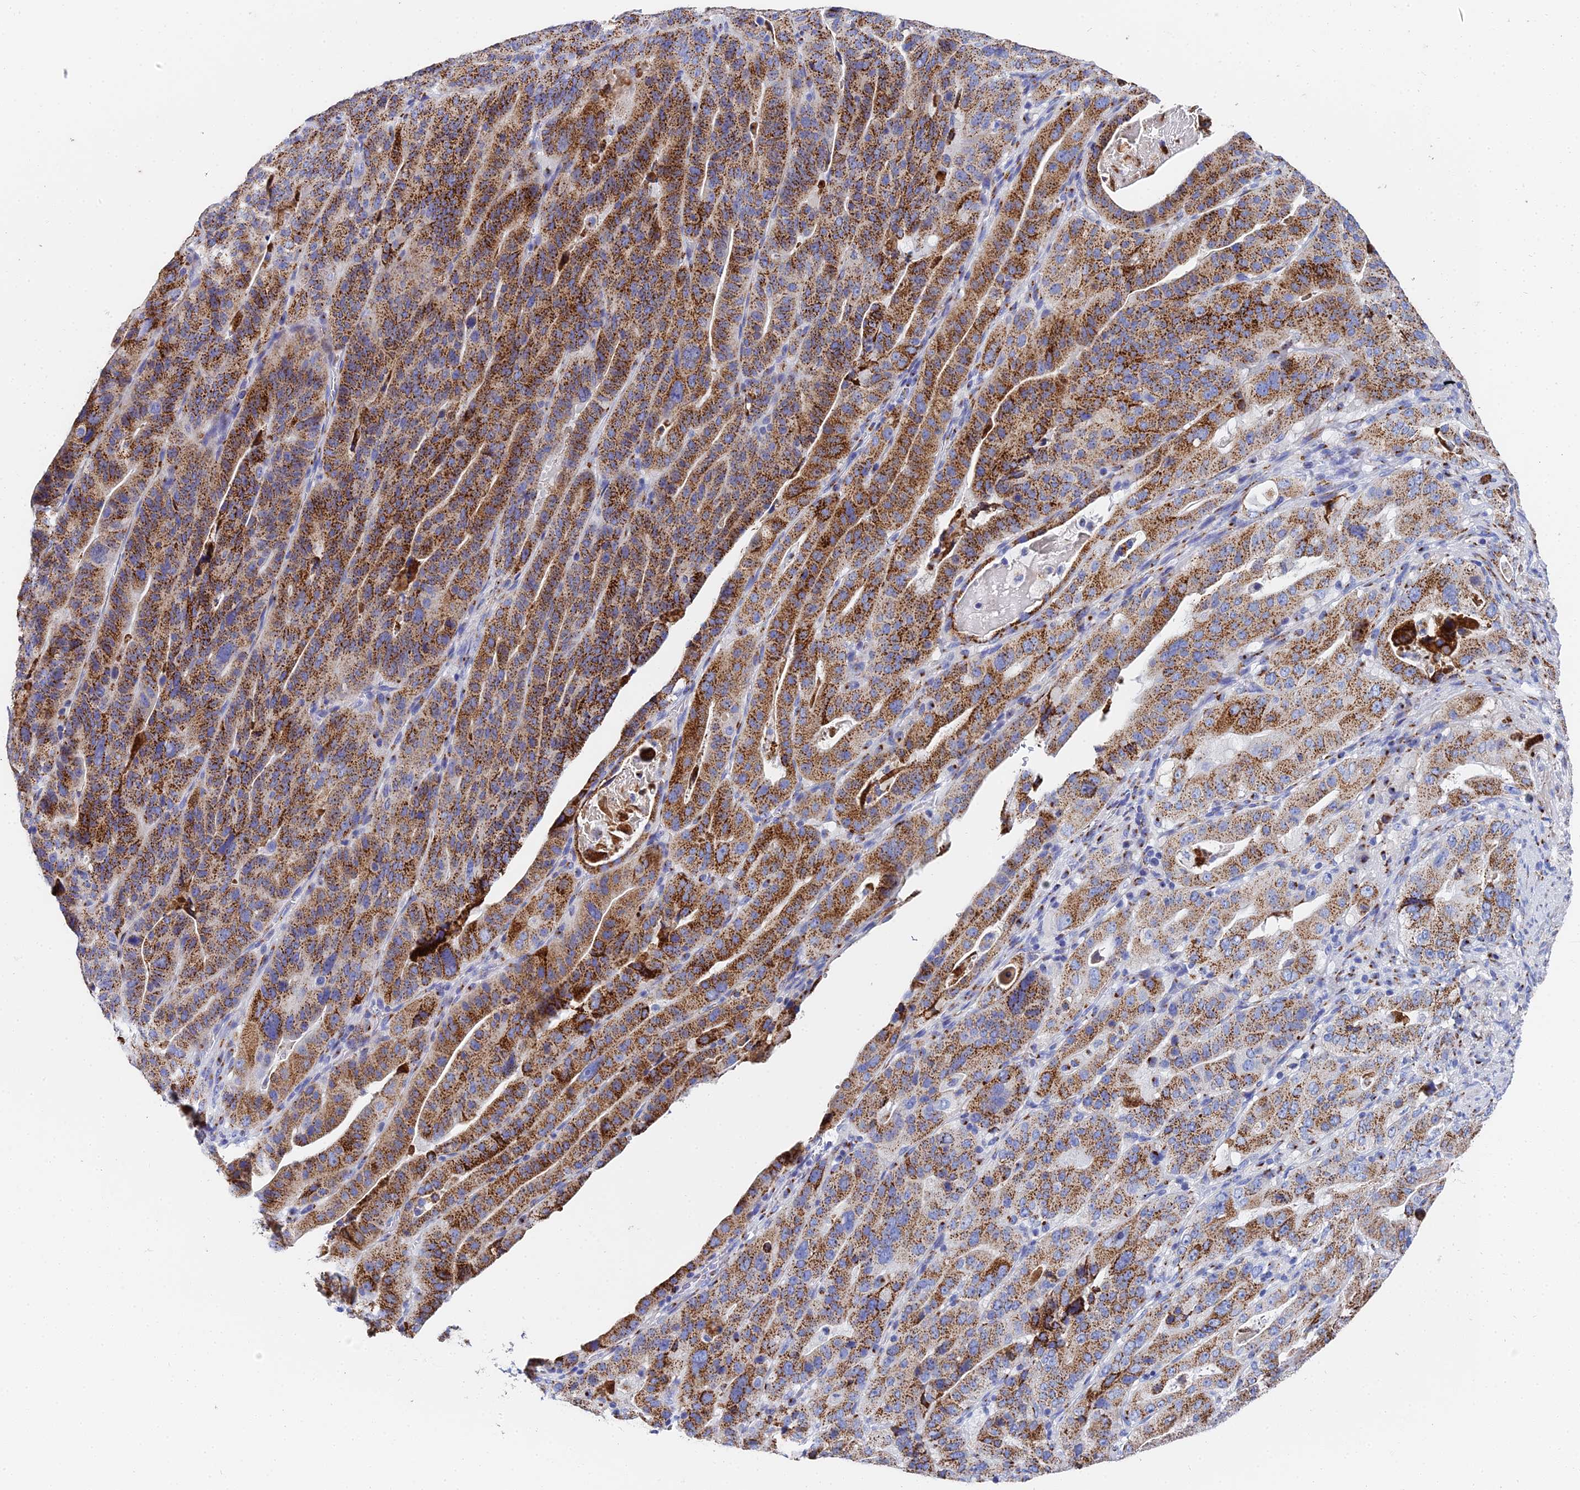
{"staining": {"intensity": "moderate", "quantity": ">75%", "location": "cytoplasmic/membranous"}, "tissue": "stomach cancer", "cell_type": "Tumor cells", "image_type": "cancer", "snomed": [{"axis": "morphology", "description": "Adenocarcinoma, NOS"}, {"axis": "topography", "description": "Stomach"}], "caption": "Immunohistochemical staining of human stomach adenocarcinoma displays medium levels of moderate cytoplasmic/membranous protein positivity in approximately >75% of tumor cells.", "gene": "ENSG00000268674", "patient": {"sex": "male", "age": 48}}